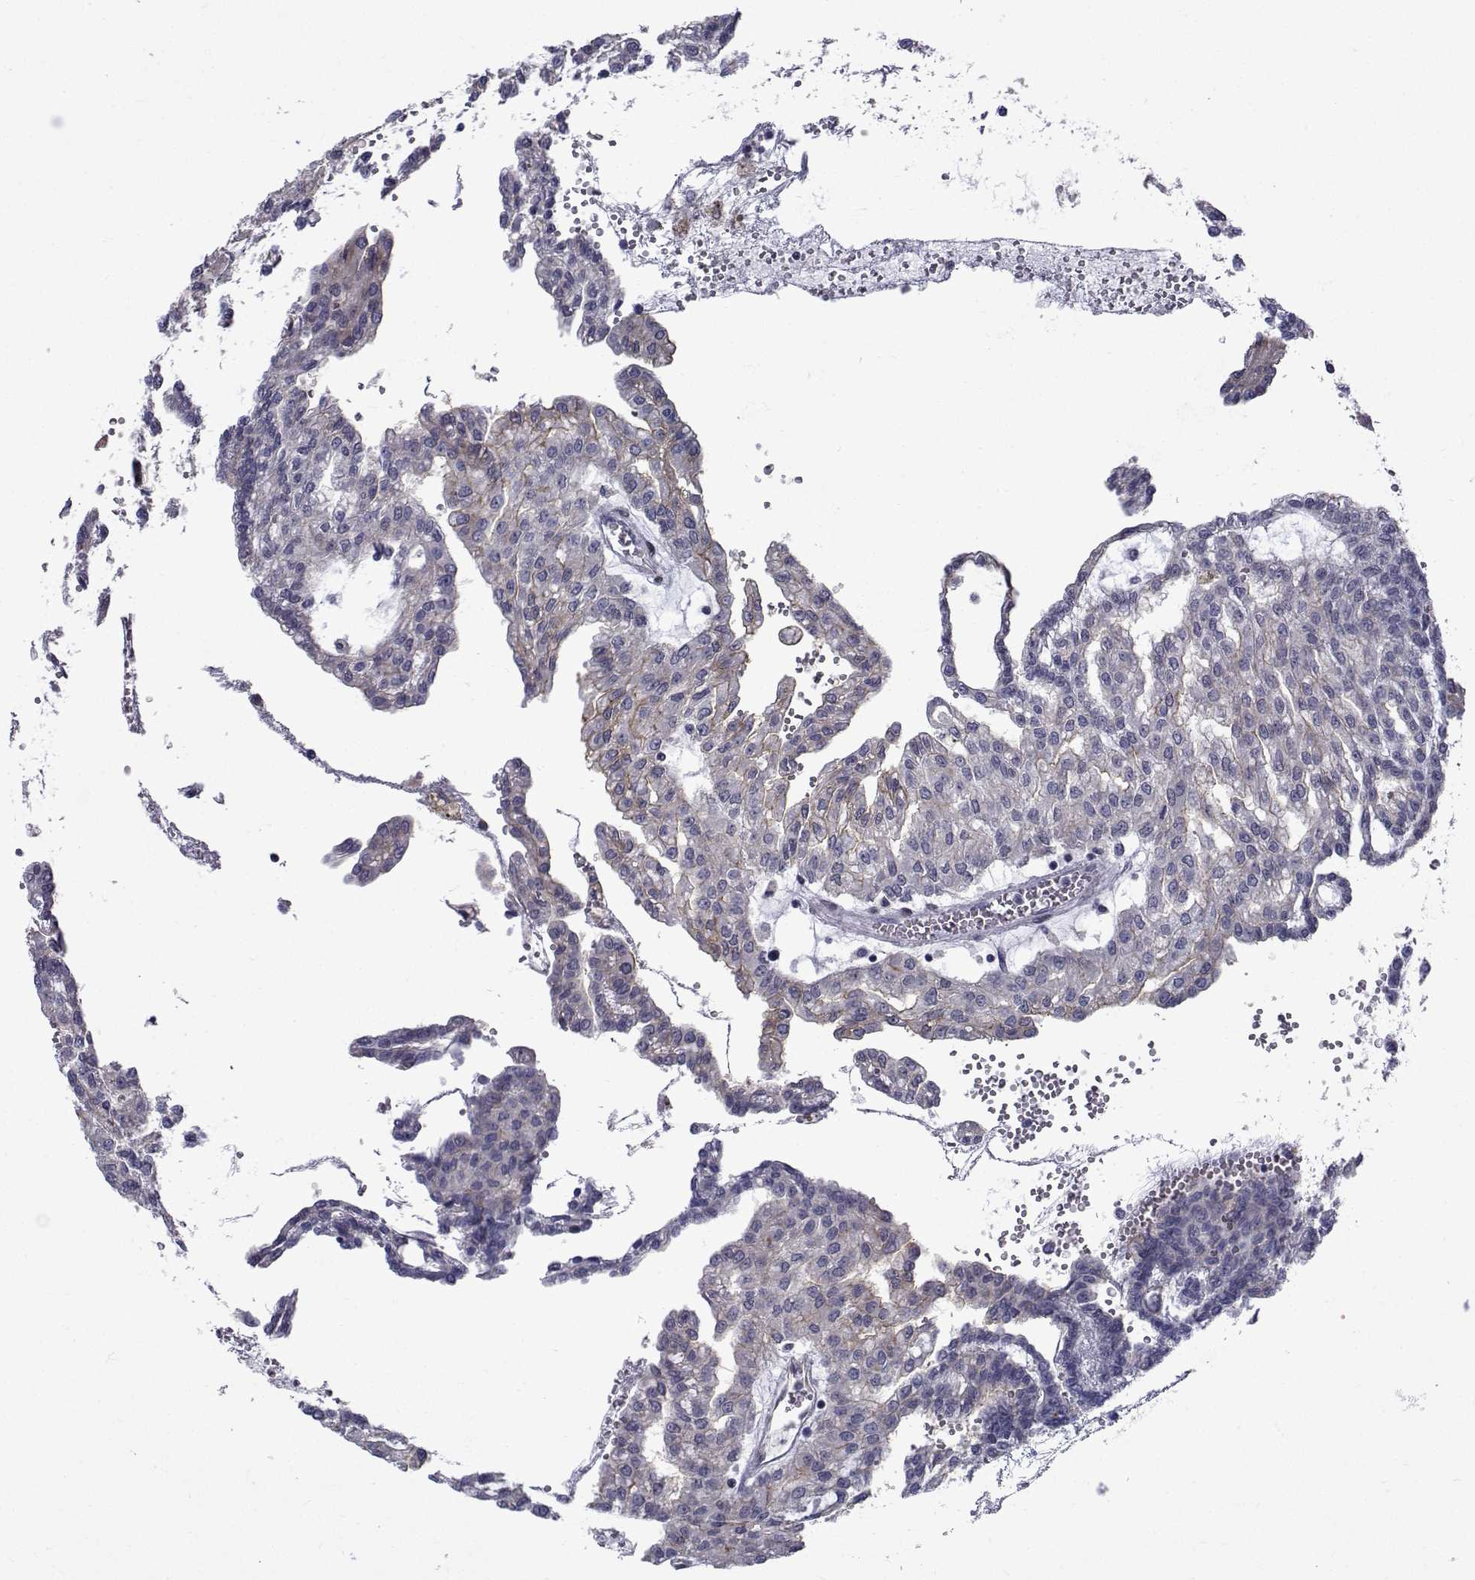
{"staining": {"intensity": "negative", "quantity": "none", "location": "none"}, "tissue": "renal cancer", "cell_type": "Tumor cells", "image_type": "cancer", "snomed": [{"axis": "morphology", "description": "Adenocarcinoma, NOS"}, {"axis": "topography", "description": "Kidney"}], "caption": "Immunohistochemistry (IHC) micrograph of human adenocarcinoma (renal) stained for a protein (brown), which exhibits no staining in tumor cells.", "gene": "RBM24", "patient": {"sex": "male", "age": 63}}